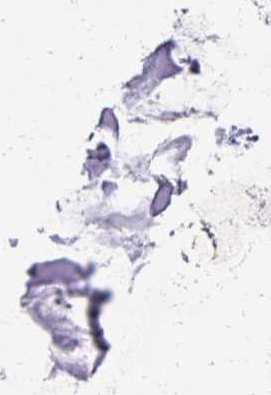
{"staining": {"intensity": "negative", "quantity": "none", "location": "none"}, "tissue": "adipose tissue", "cell_type": "Adipocytes", "image_type": "normal", "snomed": [{"axis": "morphology", "description": "Normal tissue, NOS"}, {"axis": "topography", "description": "Cartilage tissue"}, {"axis": "topography", "description": "Bronchus"}, {"axis": "topography", "description": "Peripheral nerve tissue"}], "caption": "This is an IHC image of unremarkable adipose tissue. There is no positivity in adipocytes.", "gene": "DYNLT4", "patient": {"sex": "male", "age": 67}}